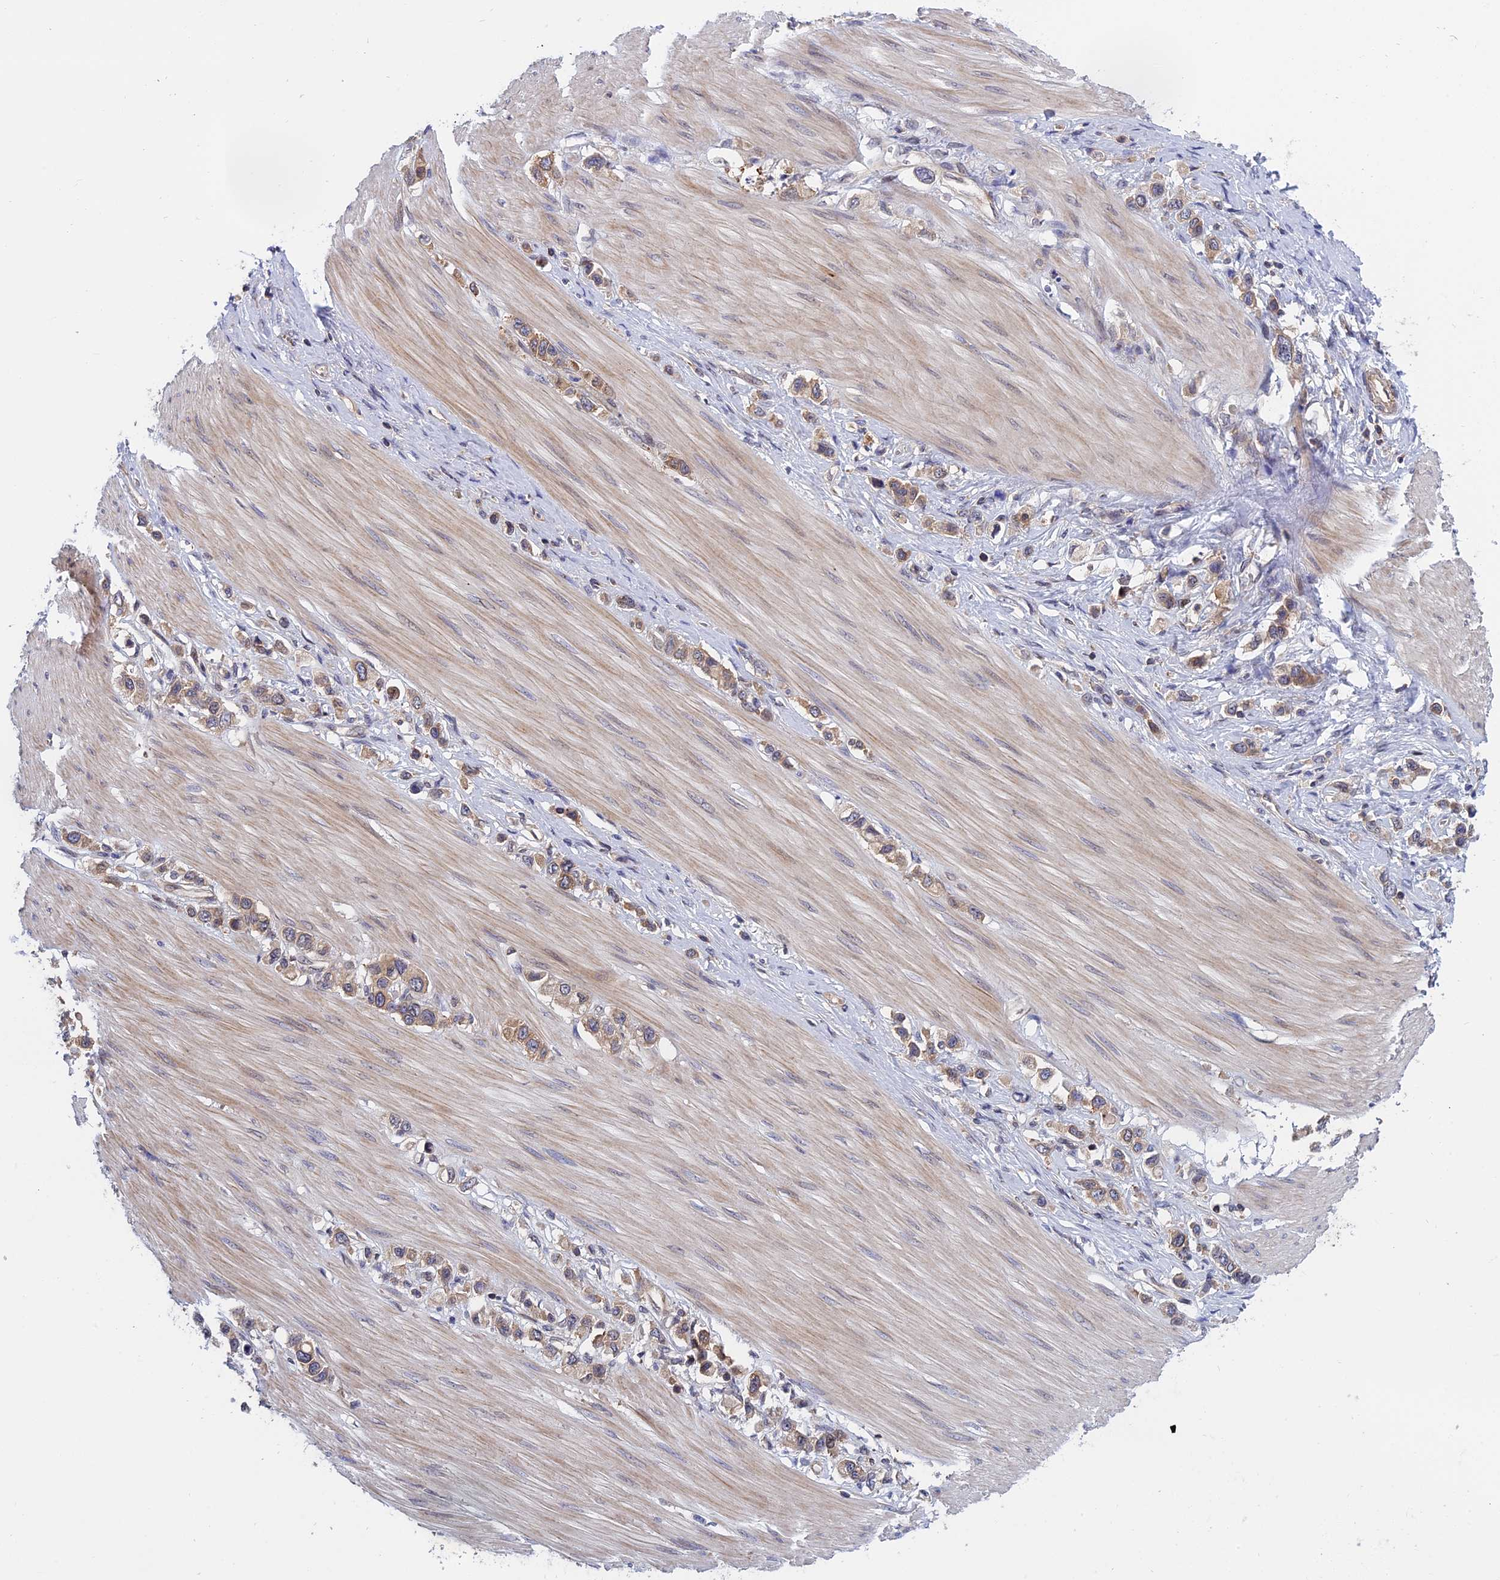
{"staining": {"intensity": "weak", "quantity": ">75%", "location": "cytoplasmic/membranous"}, "tissue": "stomach cancer", "cell_type": "Tumor cells", "image_type": "cancer", "snomed": [{"axis": "morphology", "description": "Adenocarcinoma, NOS"}, {"axis": "topography", "description": "Stomach"}], "caption": "Stomach cancer (adenocarcinoma) stained with a brown dye reveals weak cytoplasmic/membranous positive staining in approximately >75% of tumor cells.", "gene": "NAA10", "patient": {"sex": "female", "age": 65}}